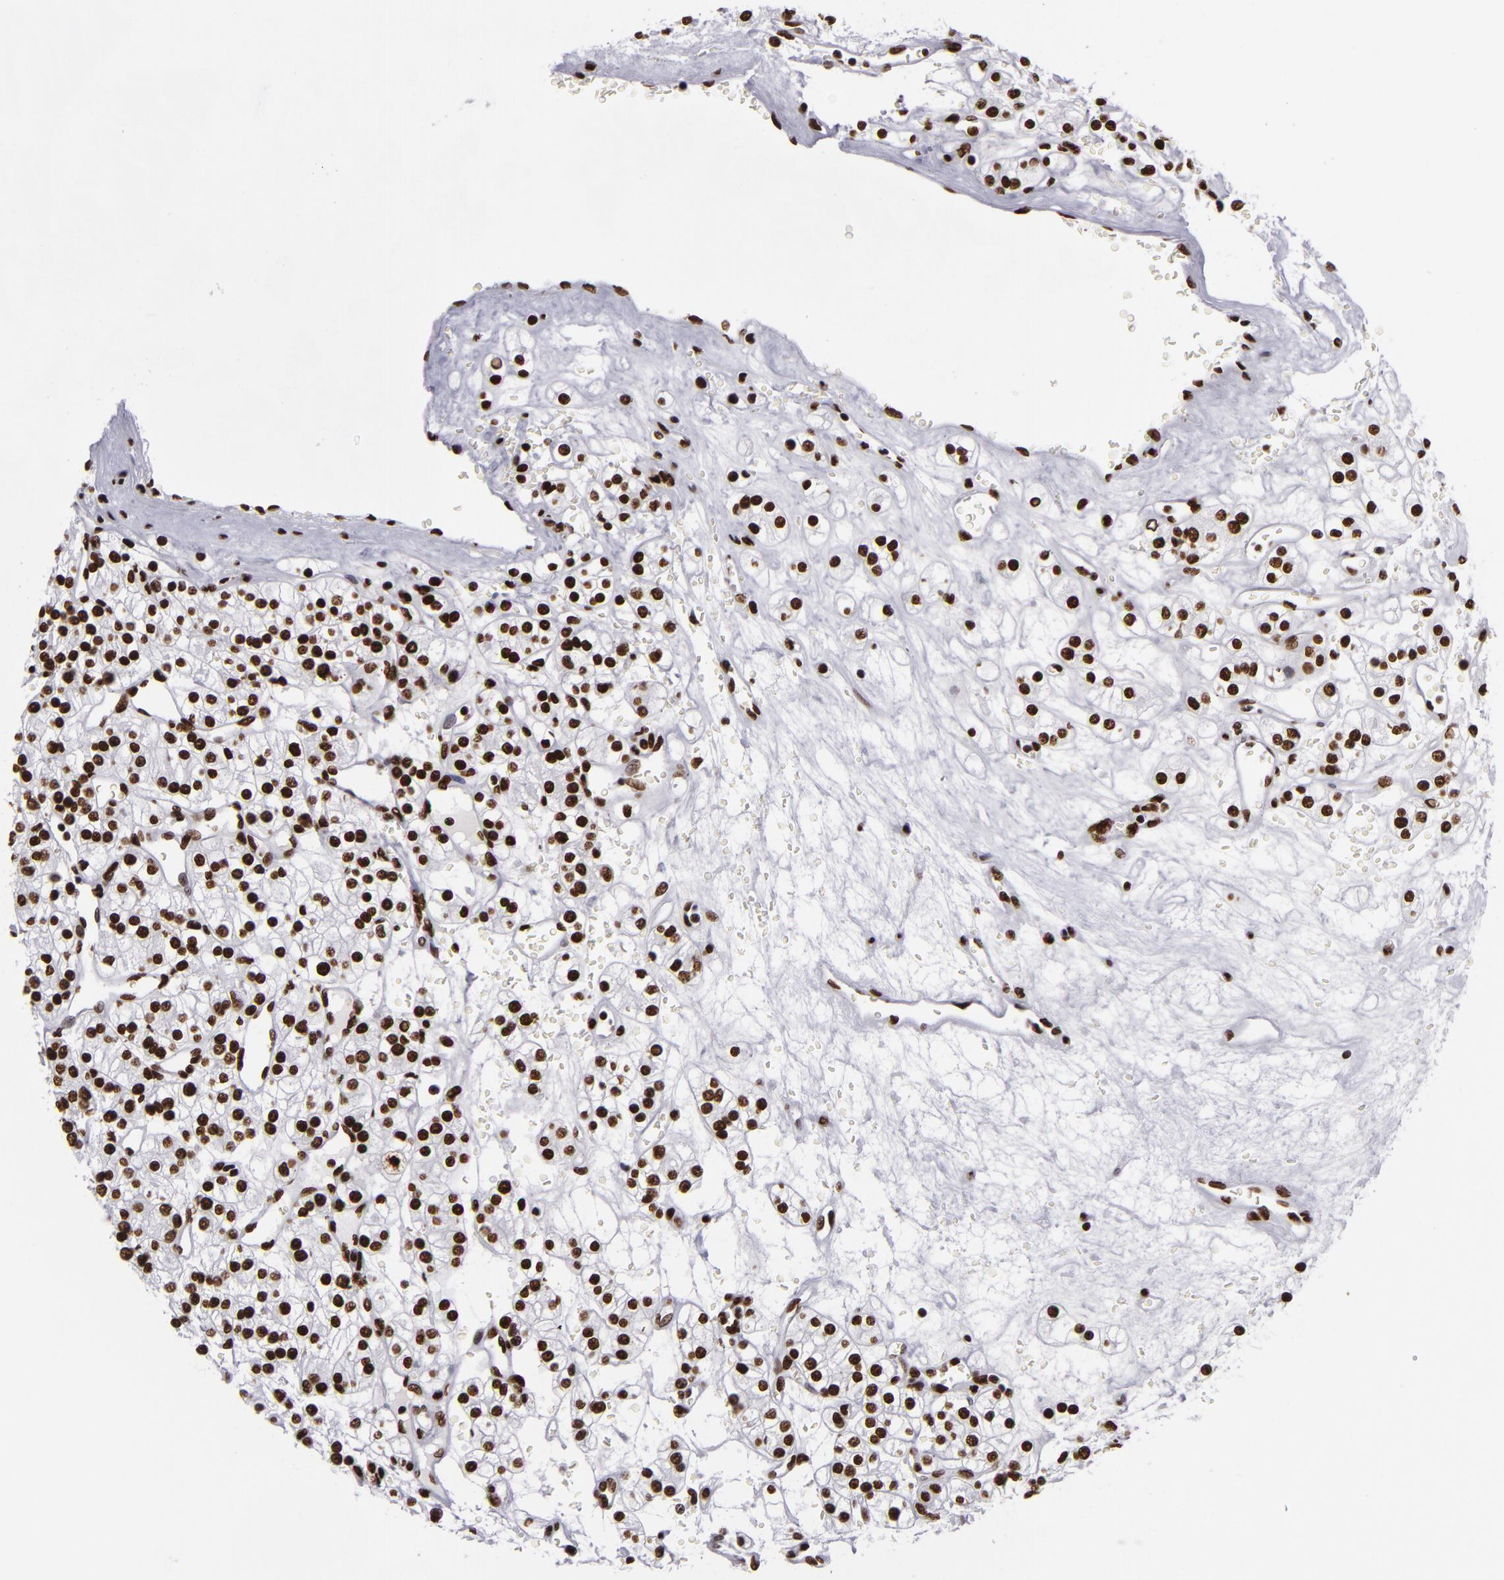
{"staining": {"intensity": "strong", "quantity": ">75%", "location": "nuclear"}, "tissue": "renal cancer", "cell_type": "Tumor cells", "image_type": "cancer", "snomed": [{"axis": "morphology", "description": "Adenocarcinoma, NOS"}, {"axis": "topography", "description": "Kidney"}], "caption": "DAB (3,3'-diaminobenzidine) immunohistochemical staining of renal cancer (adenocarcinoma) demonstrates strong nuclear protein expression in about >75% of tumor cells.", "gene": "SAFB", "patient": {"sex": "female", "age": 62}}